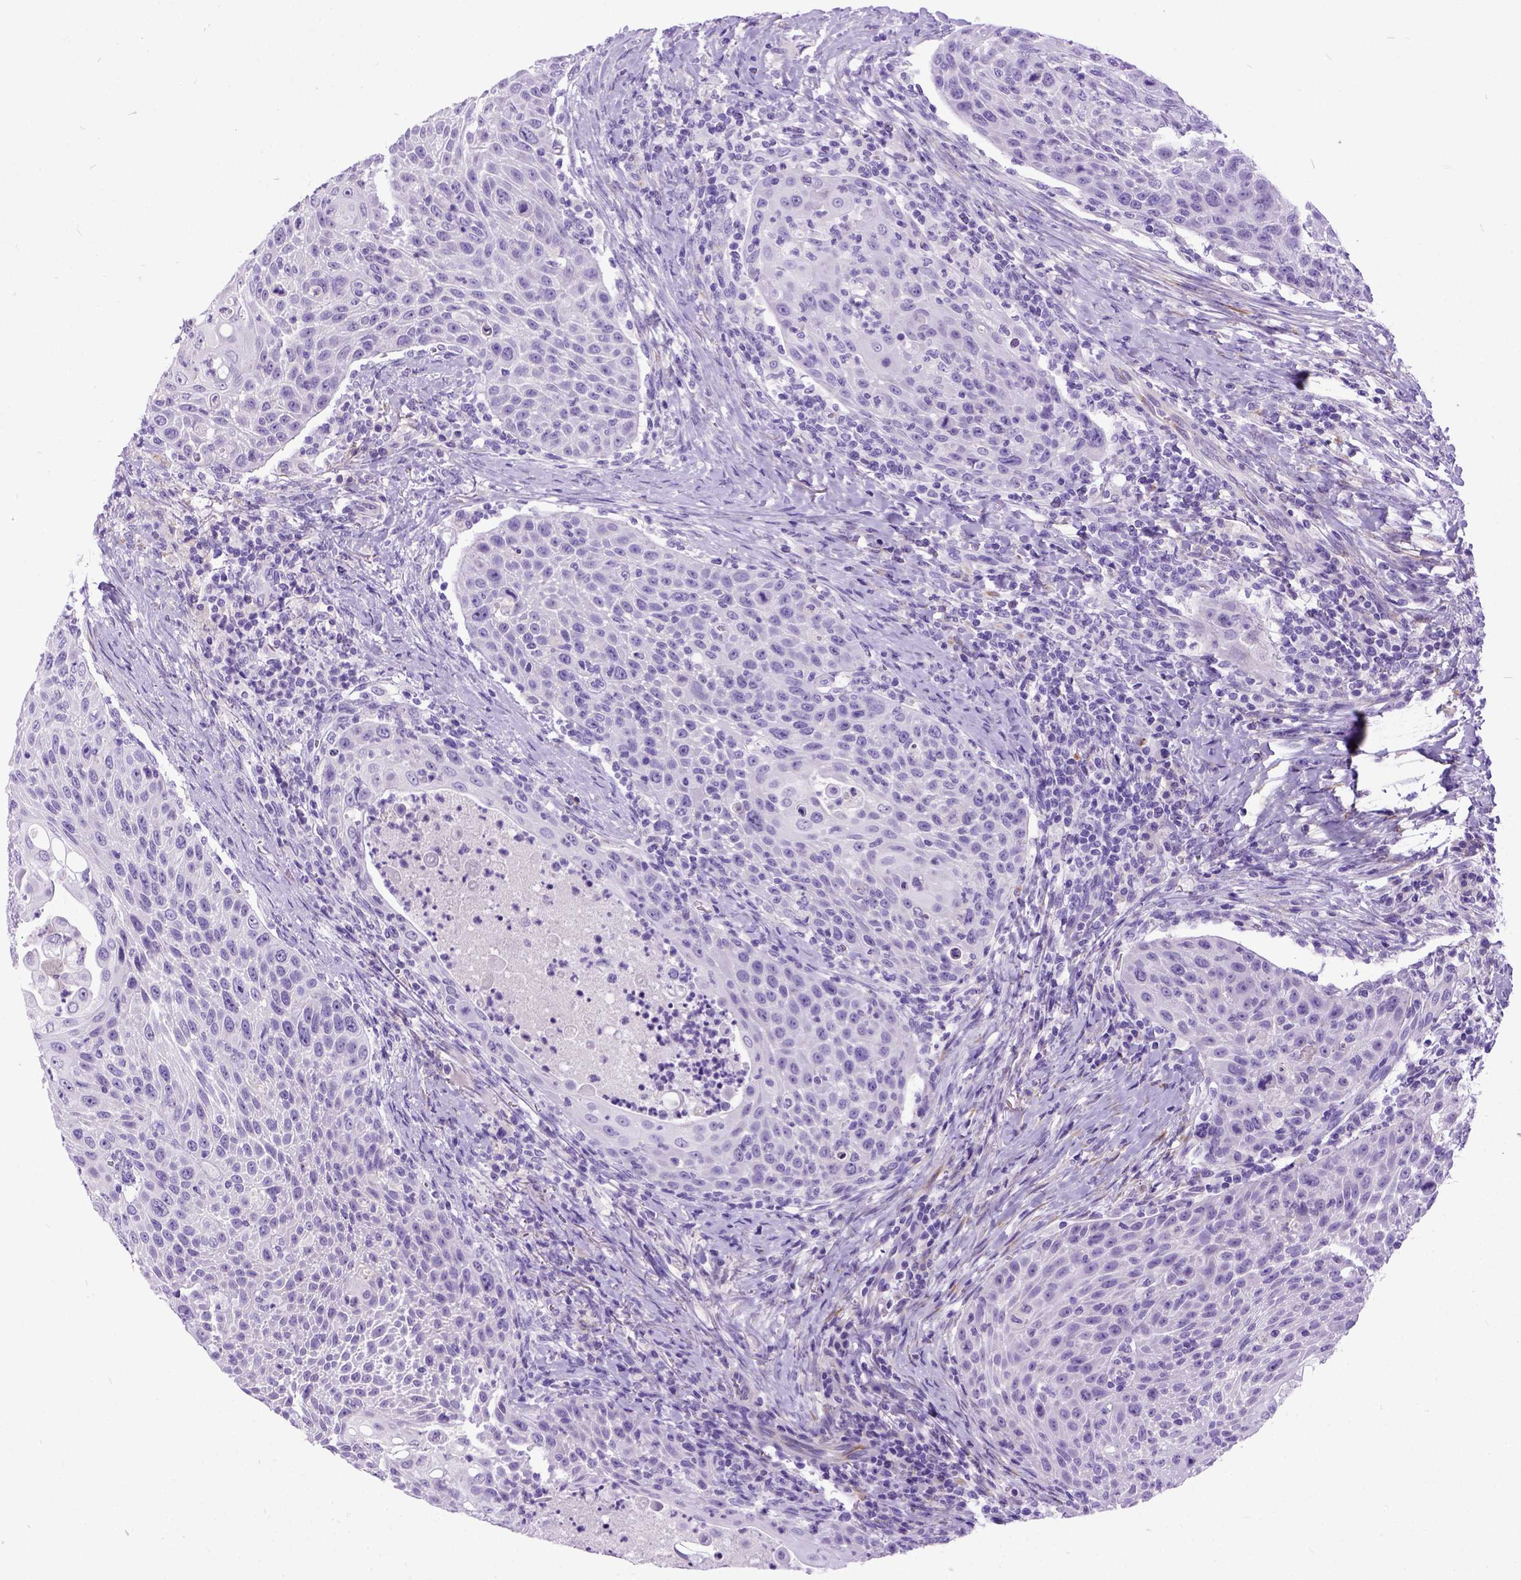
{"staining": {"intensity": "negative", "quantity": "none", "location": "none"}, "tissue": "head and neck cancer", "cell_type": "Tumor cells", "image_type": "cancer", "snomed": [{"axis": "morphology", "description": "Squamous cell carcinoma, NOS"}, {"axis": "topography", "description": "Head-Neck"}], "caption": "Immunohistochemistry image of neoplastic tissue: human head and neck cancer (squamous cell carcinoma) stained with DAB displays no significant protein expression in tumor cells.", "gene": "IGF2", "patient": {"sex": "male", "age": 69}}